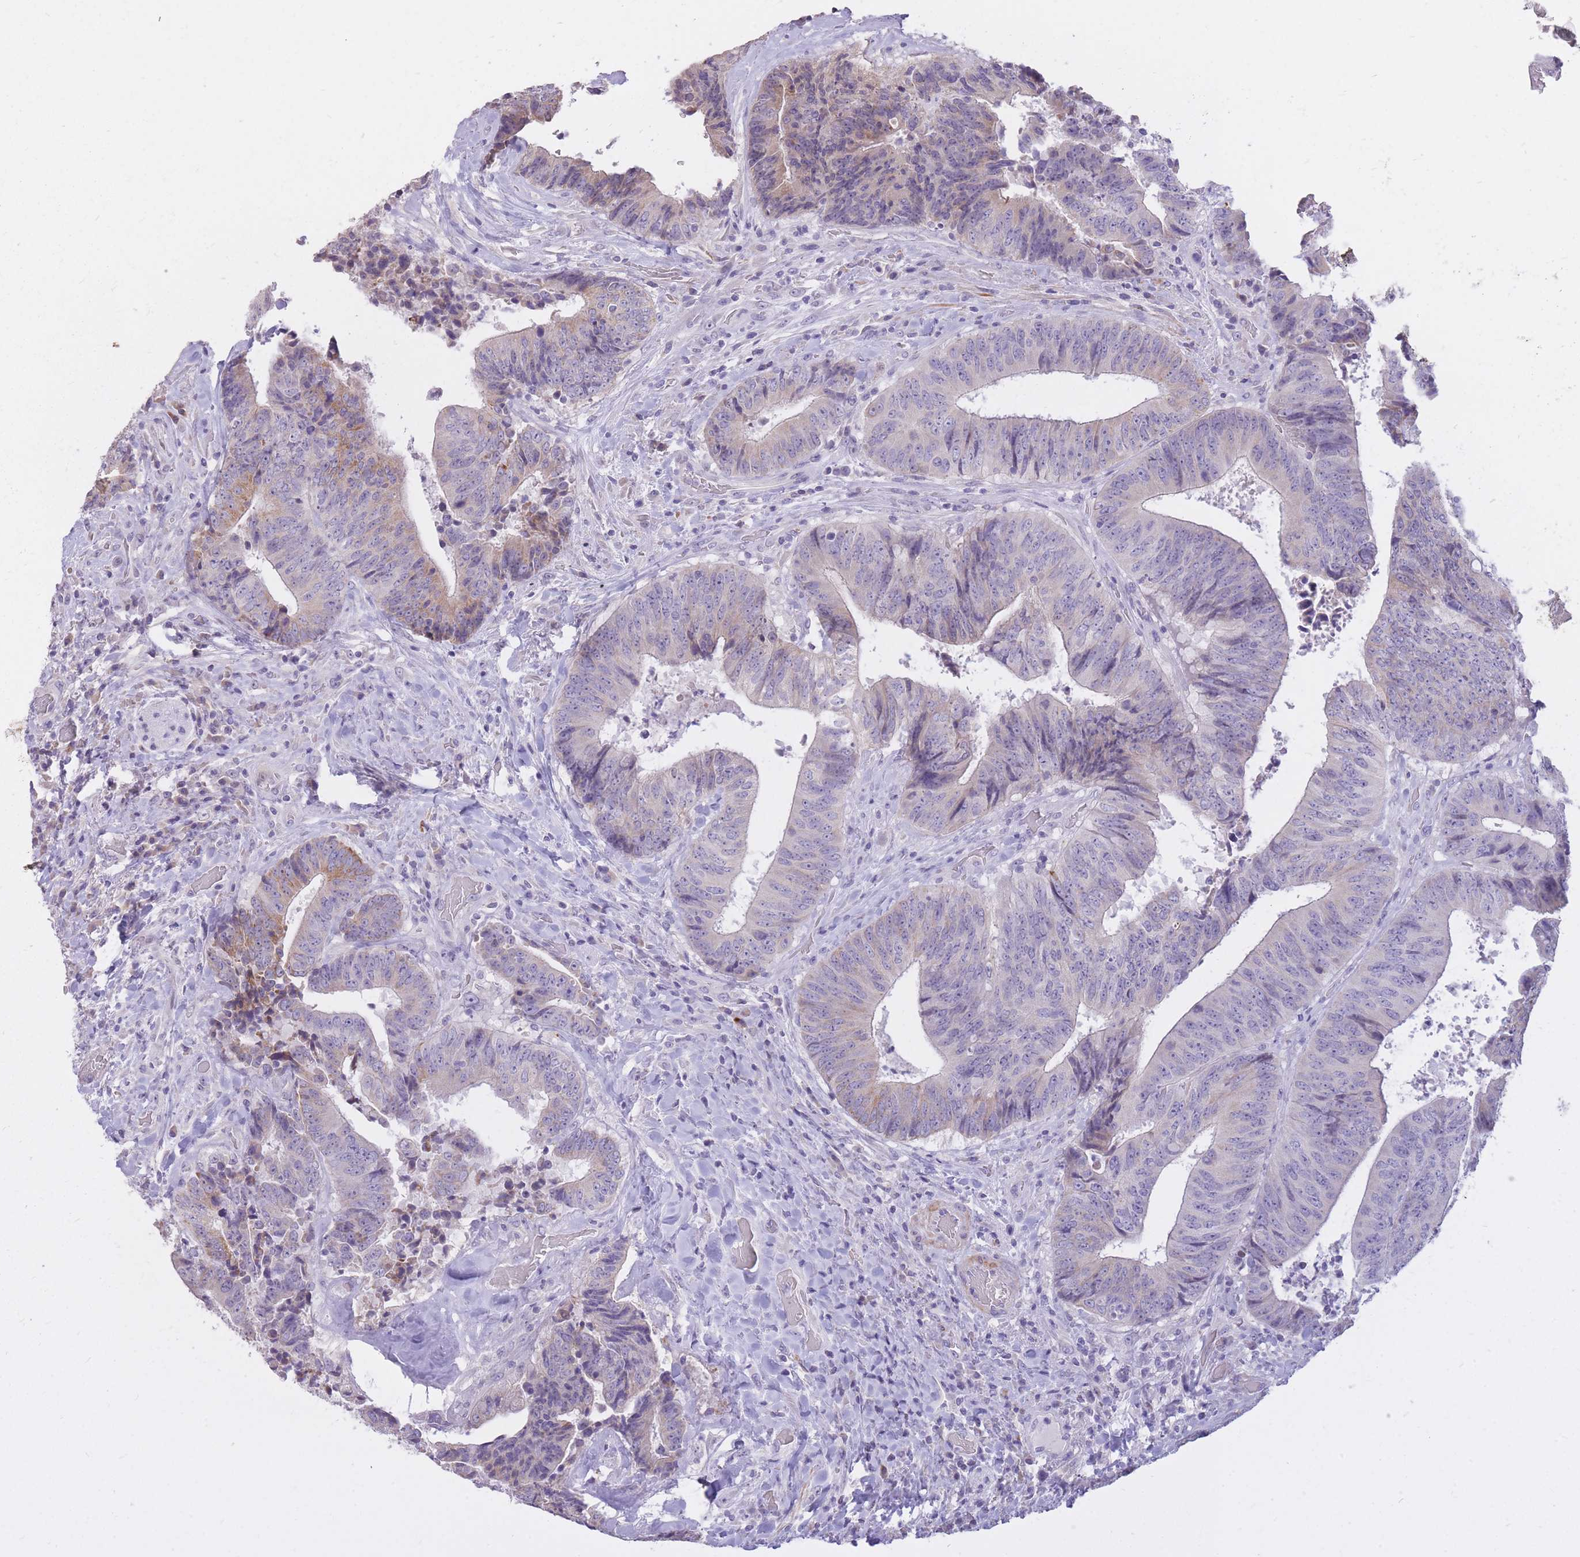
{"staining": {"intensity": "weak", "quantity": "<25%", "location": "cytoplasmic/membranous"}, "tissue": "colorectal cancer", "cell_type": "Tumor cells", "image_type": "cancer", "snomed": [{"axis": "morphology", "description": "Adenocarcinoma, NOS"}, {"axis": "topography", "description": "Rectum"}], "caption": "Immunohistochemistry of human adenocarcinoma (colorectal) displays no positivity in tumor cells.", "gene": "RNF170", "patient": {"sex": "male", "age": 72}}